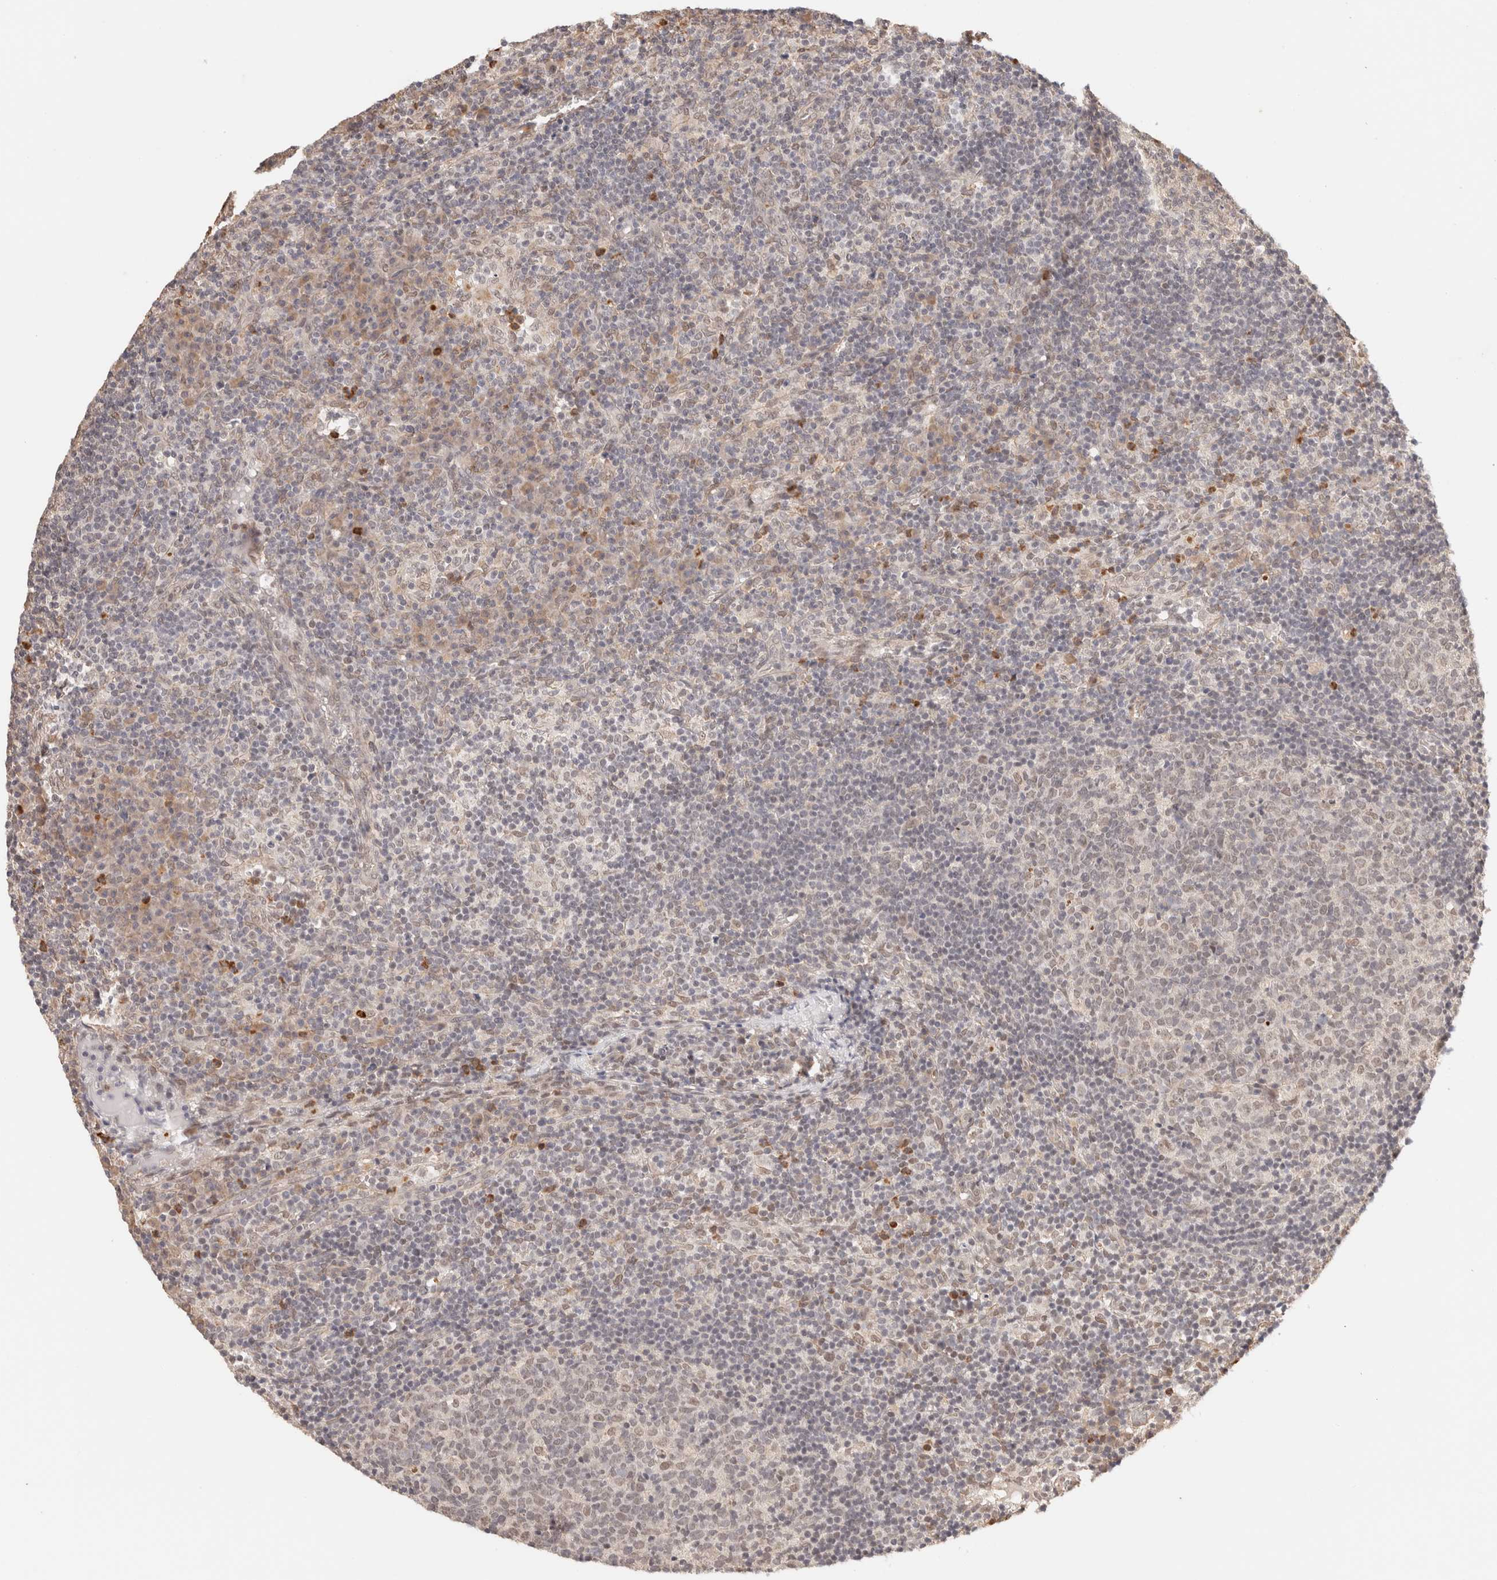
{"staining": {"intensity": "weak", "quantity": "25%-75%", "location": "nuclear"}, "tissue": "lymph node", "cell_type": "Germinal center cells", "image_type": "normal", "snomed": [{"axis": "morphology", "description": "Normal tissue, NOS"}, {"axis": "morphology", "description": "Inflammation, NOS"}, {"axis": "topography", "description": "Lymph node"}], "caption": "Weak nuclear expression is present in about 25%-75% of germinal center cells in normal lymph node. Immunohistochemistry stains the protein in brown and the nuclei are stained blue.", "gene": "BRPF3", "patient": {"sex": "male", "age": 55}}